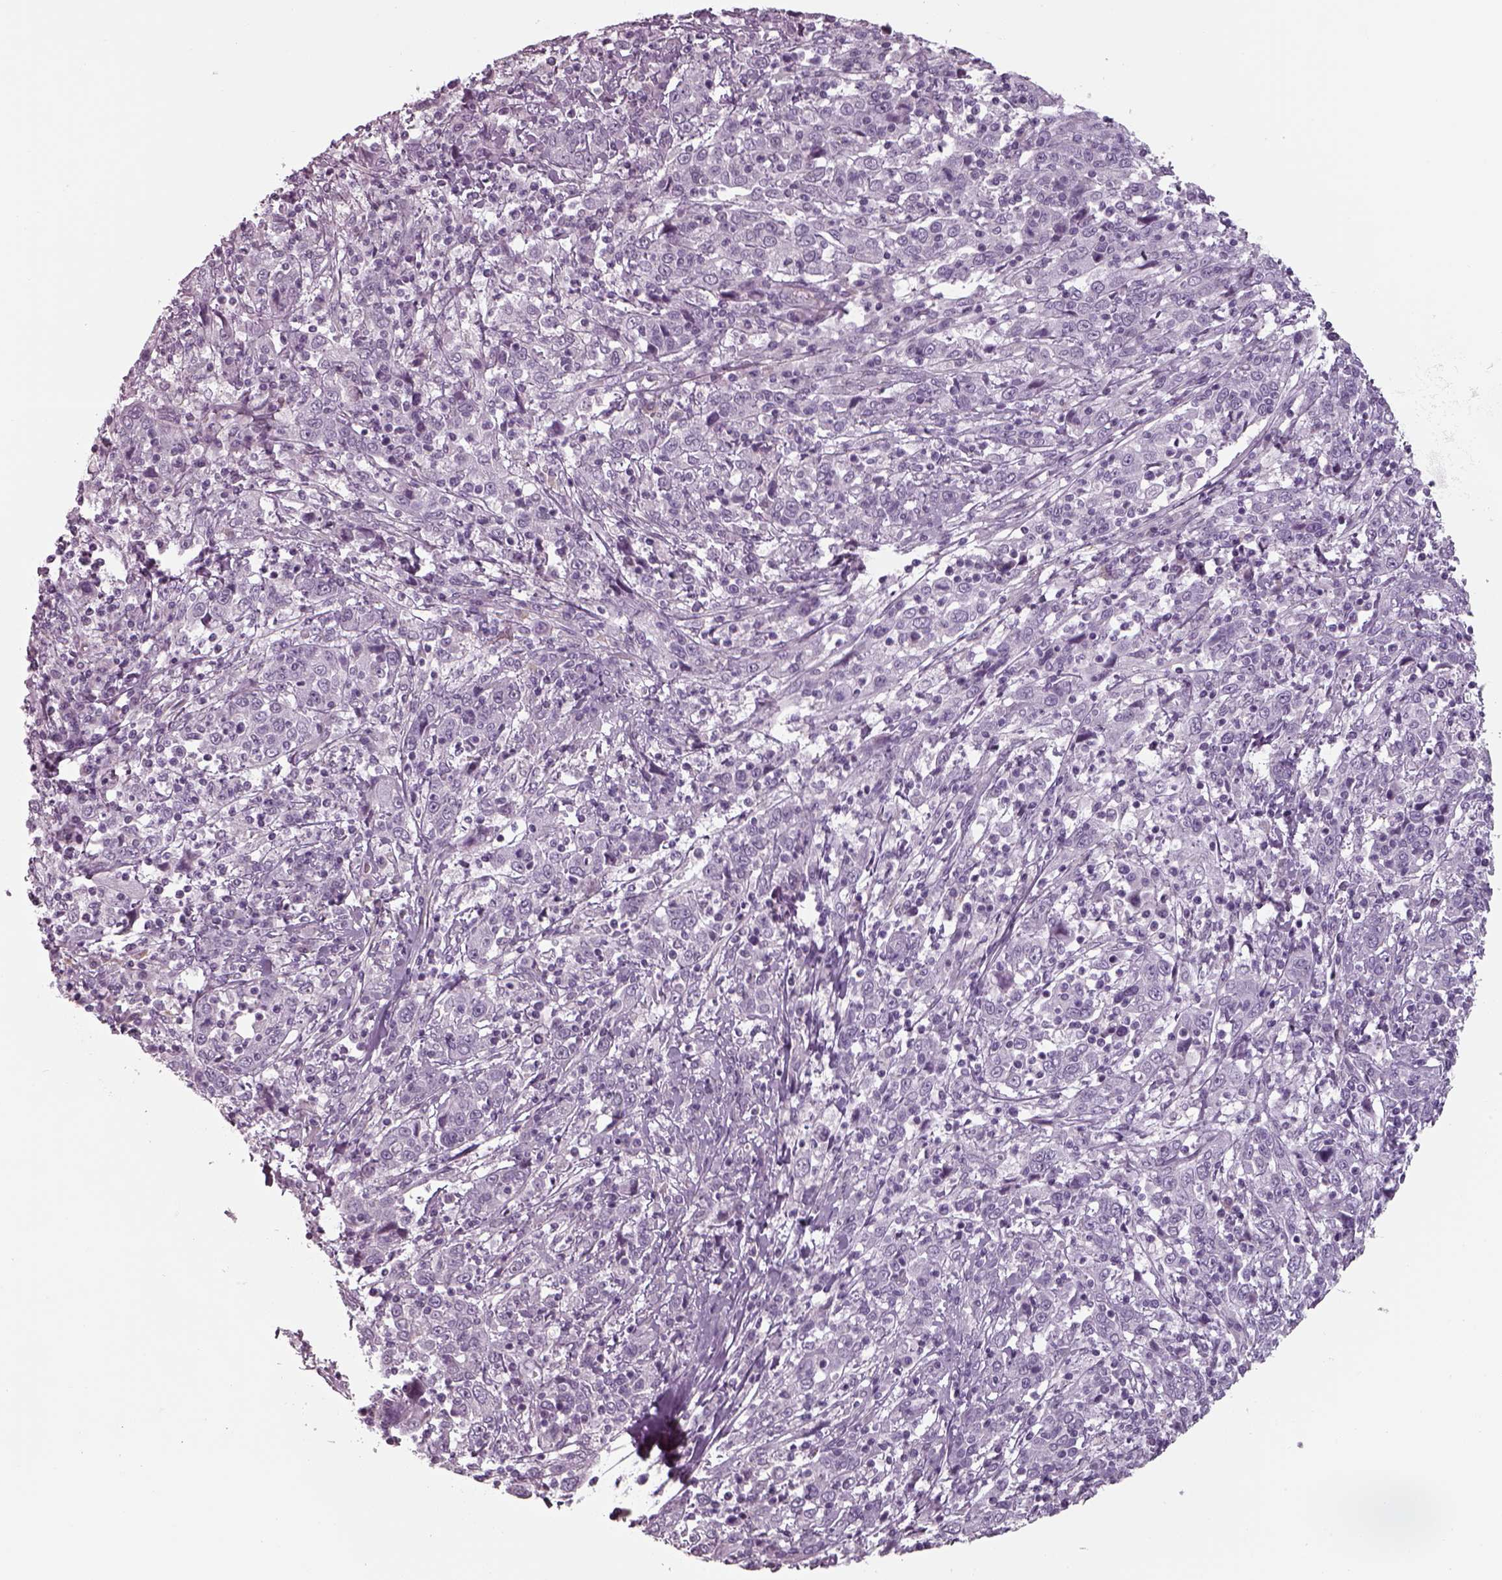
{"staining": {"intensity": "negative", "quantity": "none", "location": "none"}, "tissue": "cervical cancer", "cell_type": "Tumor cells", "image_type": "cancer", "snomed": [{"axis": "morphology", "description": "Squamous cell carcinoma, NOS"}, {"axis": "topography", "description": "Cervix"}], "caption": "IHC of squamous cell carcinoma (cervical) exhibits no positivity in tumor cells. Nuclei are stained in blue.", "gene": "SEPTIN14", "patient": {"sex": "female", "age": 46}}